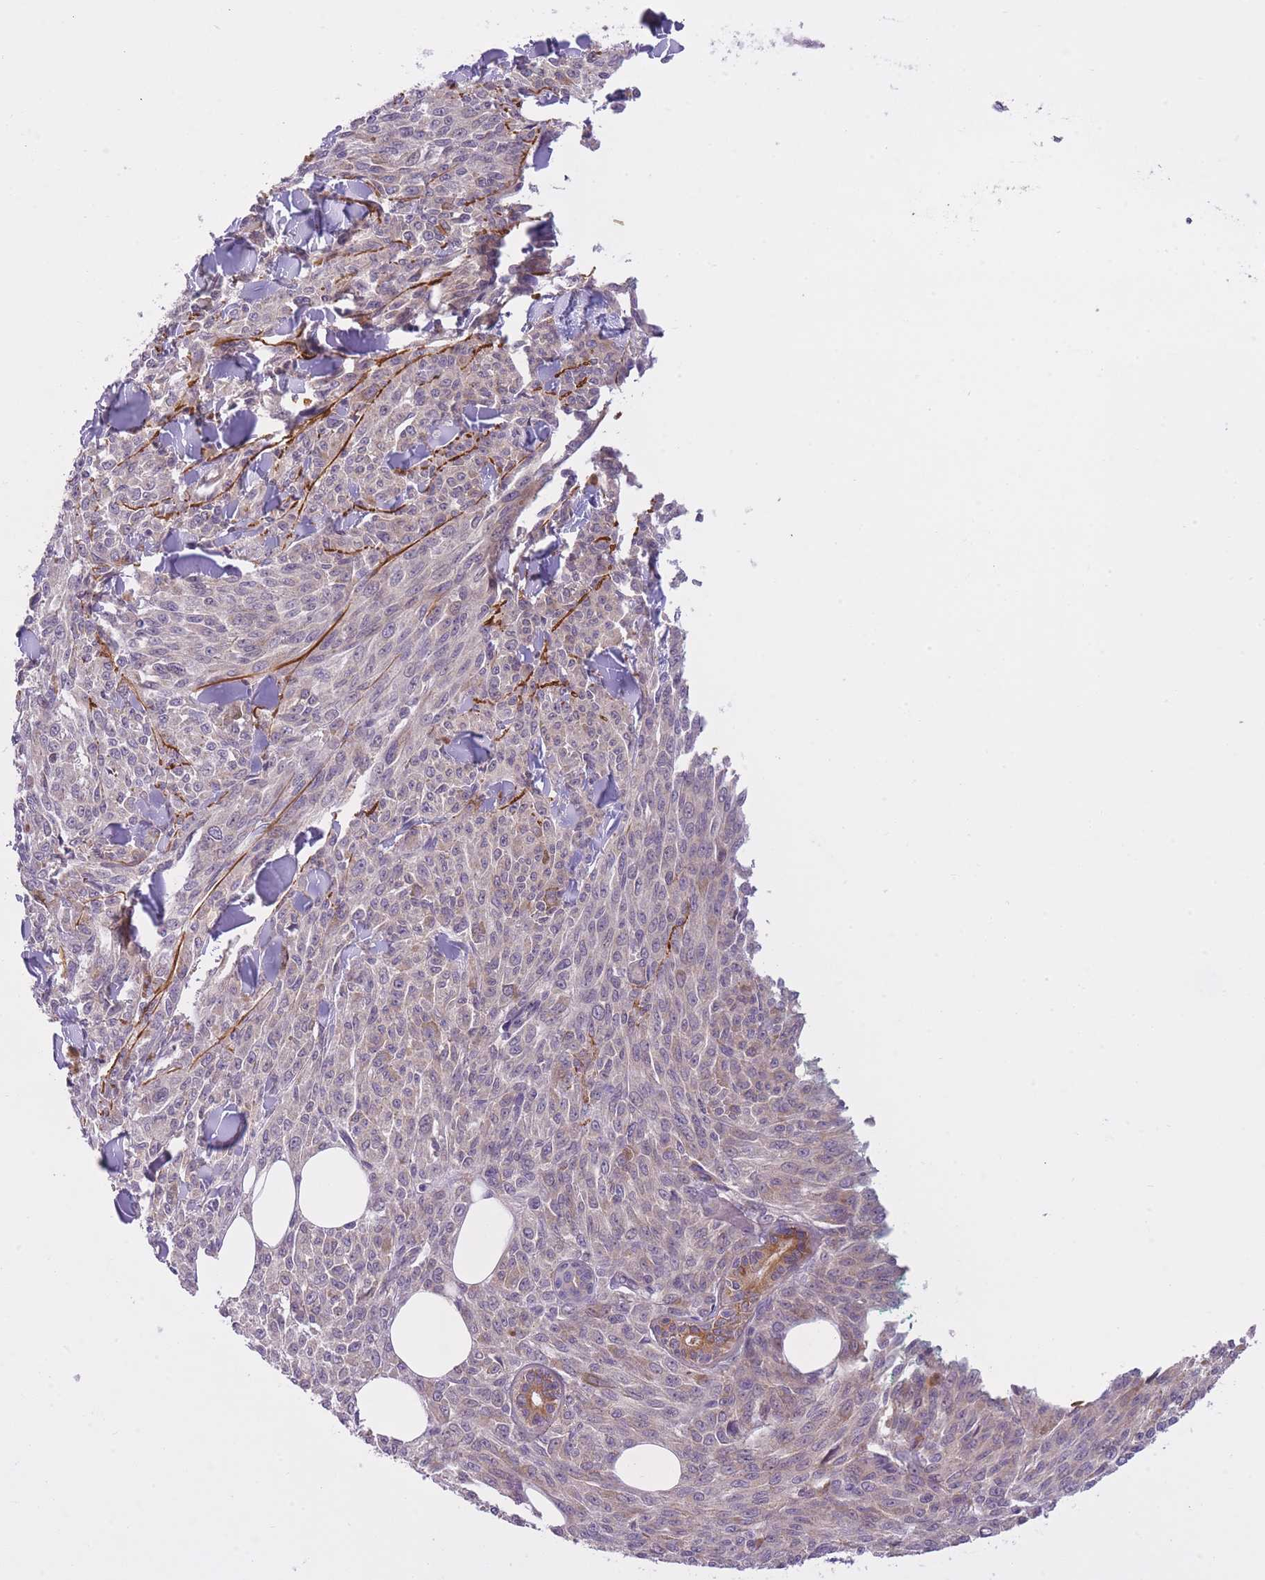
{"staining": {"intensity": "negative", "quantity": "none", "location": "none"}, "tissue": "melanoma", "cell_type": "Tumor cells", "image_type": "cancer", "snomed": [{"axis": "morphology", "description": "Malignant melanoma, NOS"}, {"axis": "topography", "description": "Skin"}], "caption": "There is no significant staining in tumor cells of malignant melanoma.", "gene": "REV1", "patient": {"sex": "female", "age": 52}}